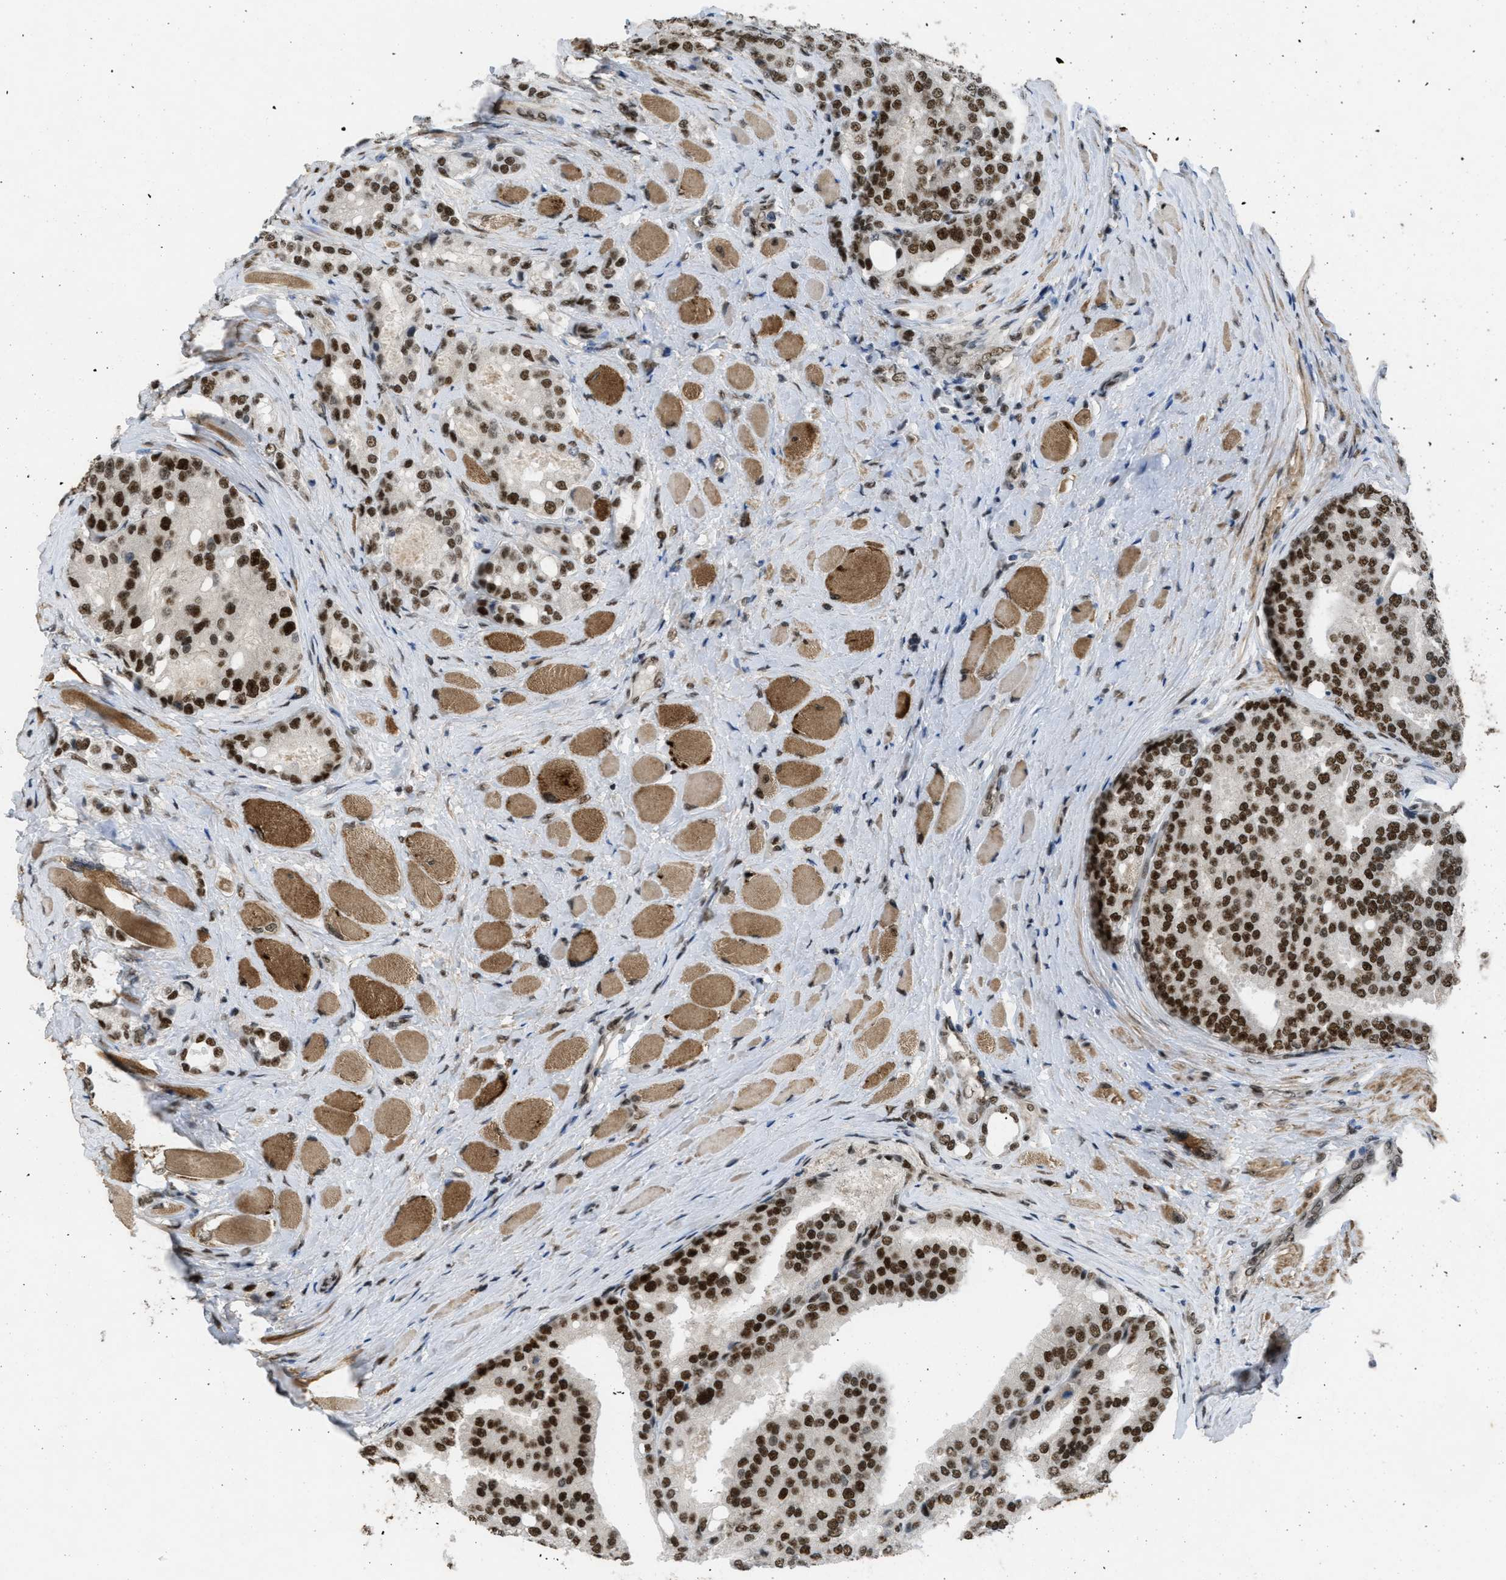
{"staining": {"intensity": "strong", "quantity": ">75%", "location": "nuclear"}, "tissue": "prostate cancer", "cell_type": "Tumor cells", "image_type": "cancer", "snomed": [{"axis": "morphology", "description": "Adenocarcinoma, High grade"}, {"axis": "topography", "description": "Prostate"}], "caption": "There is high levels of strong nuclear expression in tumor cells of prostate cancer, as demonstrated by immunohistochemical staining (brown color).", "gene": "CDT1", "patient": {"sex": "male", "age": 50}}